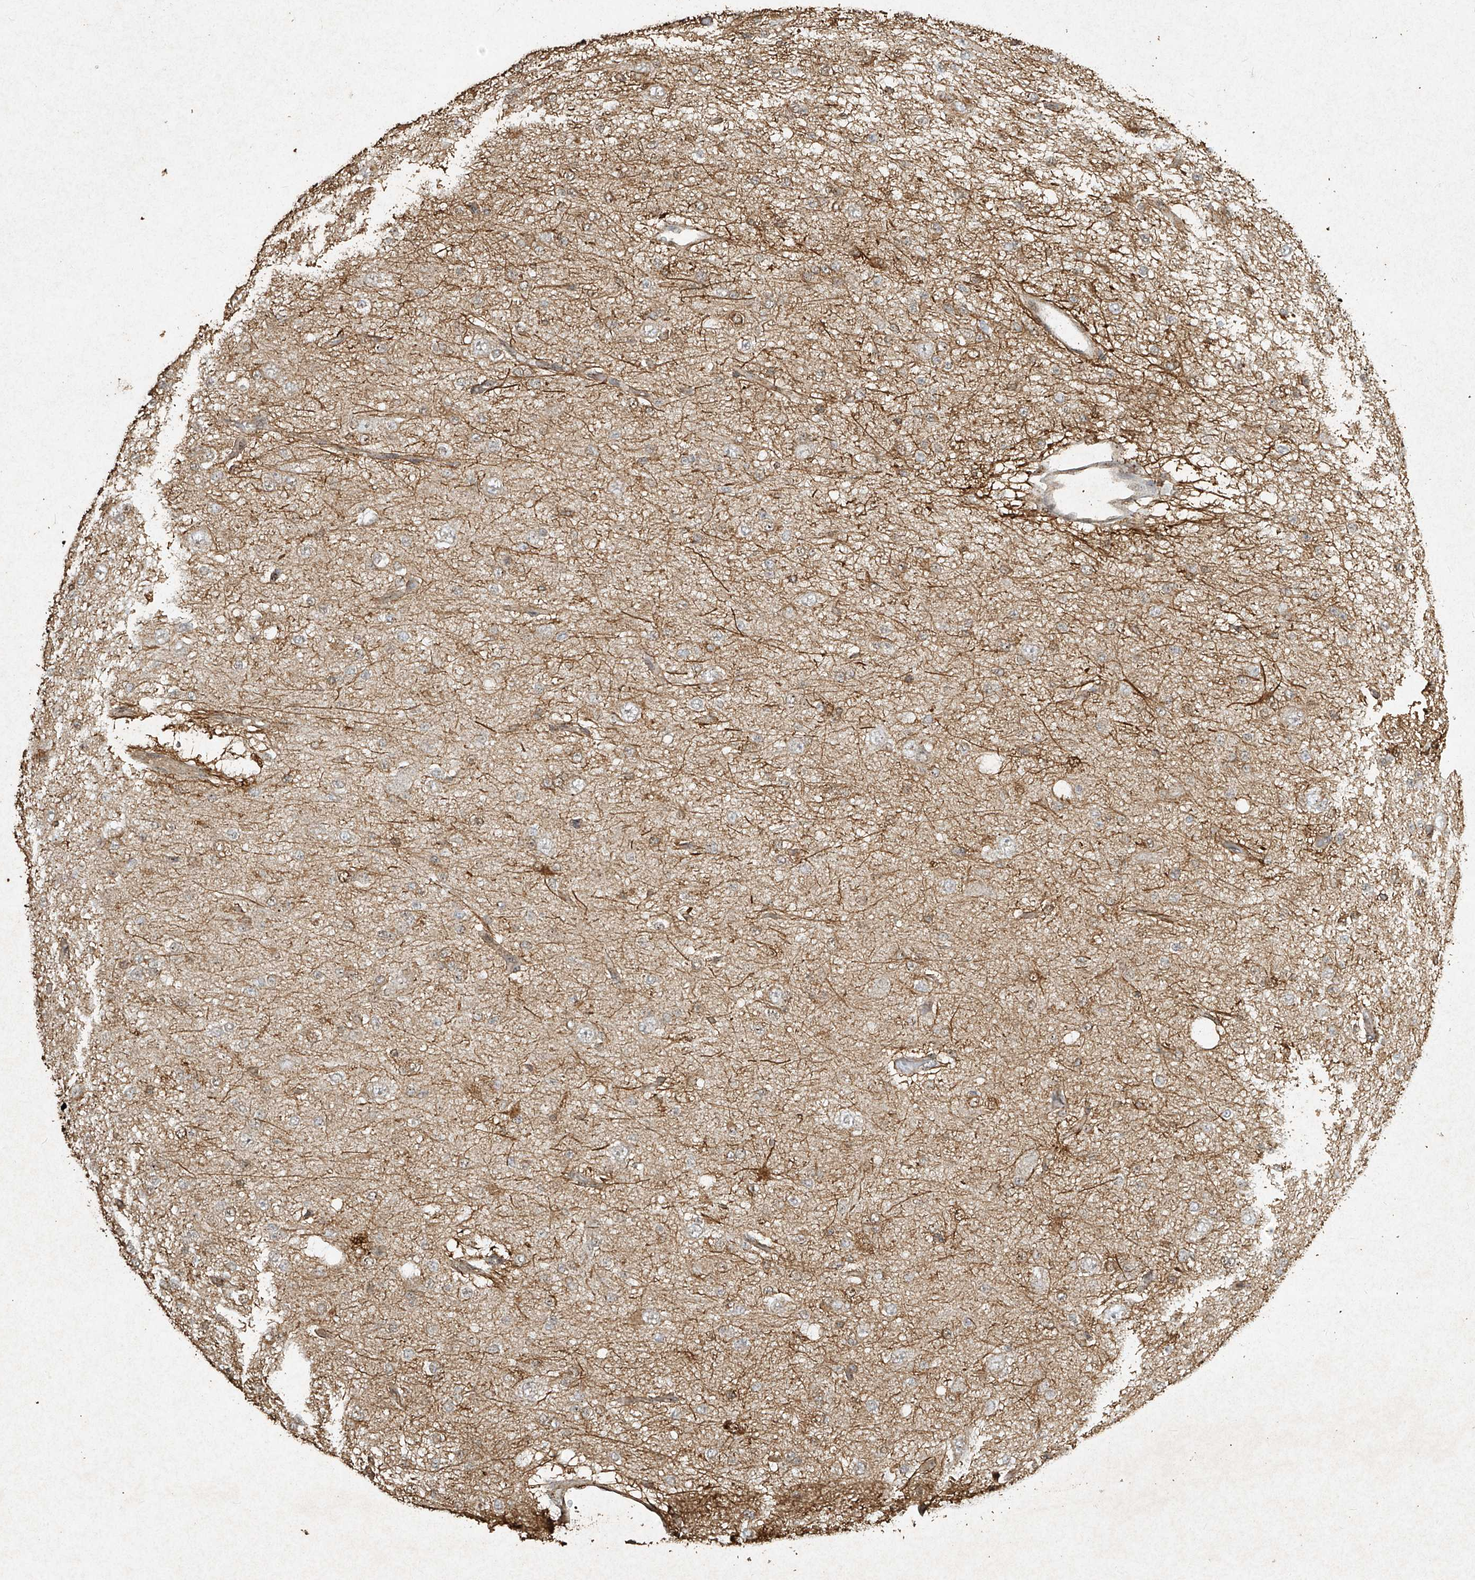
{"staining": {"intensity": "negative", "quantity": "none", "location": "none"}, "tissue": "glioma", "cell_type": "Tumor cells", "image_type": "cancer", "snomed": [{"axis": "morphology", "description": "Glioma, malignant, Low grade"}, {"axis": "topography", "description": "Brain"}], "caption": "This histopathology image is of low-grade glioma (malignant) stained with IHC to label a protein in brown with the nuclei are counter-stained blue. There is no positivity in tumor cells. Brightfield microscopy of immunohistochemistry stained with DAB (3,3'-diaminobenzidine) (brown) and hematoxylin (blue), captured at high magnification.", "gene": "ERBB3", "patient": {"sex": "male", "age": 38}}